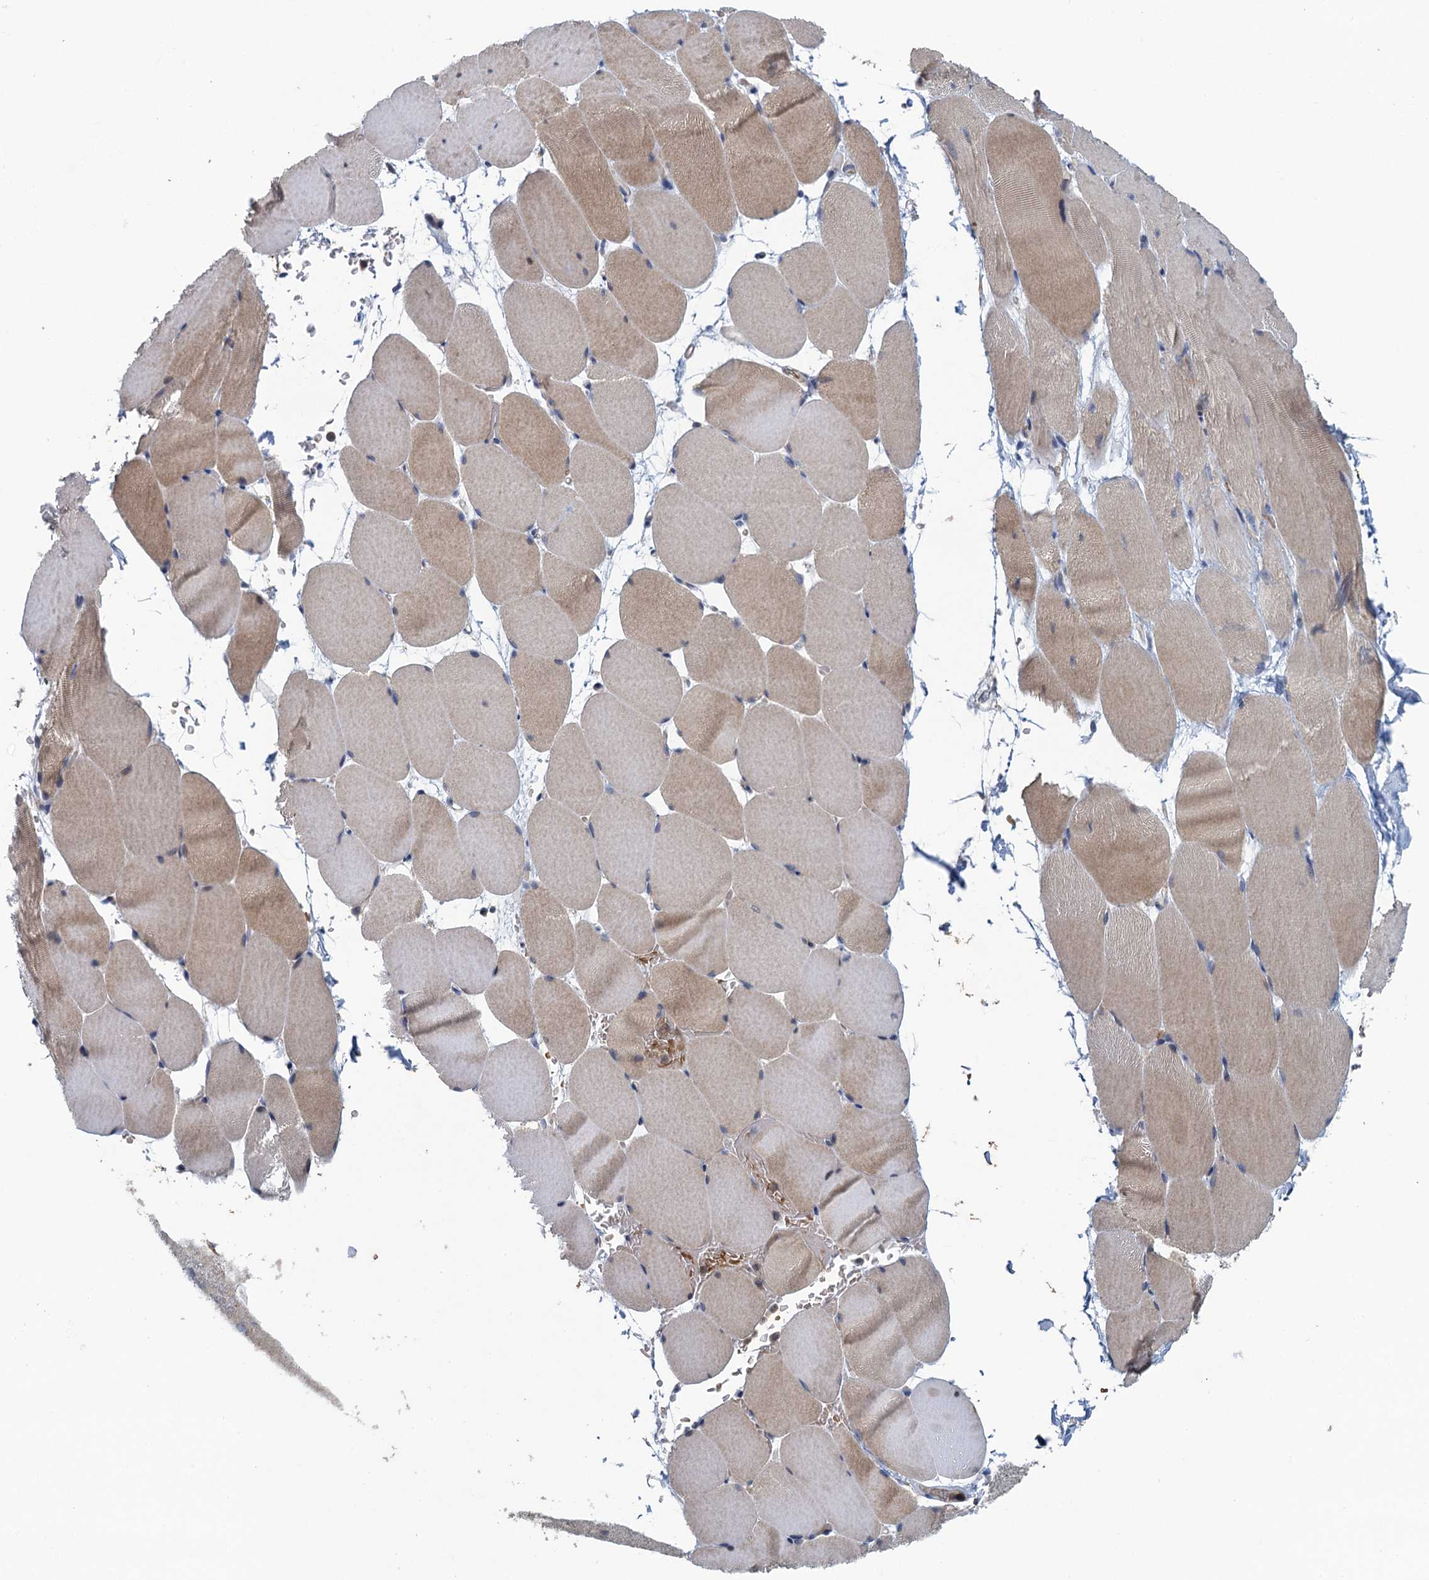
{"staining": {"intensity": "weak", "quantity": "25%-75%", "location": "cytoplasmic/membranous"}, "tissue": "skeletal muscle", "cell_type": "Myocytes", "image_type": "normal", "snomed": [{"axis": "morphology", "description": "Normal tissue, NOS"}, {"axis": "topography", "description": "Skeletal muscle"}, {"axis": "topography", "description": "Parathyroid gland"}], "caption": "The immunohistochemical stain highlights weak cytoplasmic/membranous positivity in myocytes of unremarkable skeletal muscle. Using DAB (3,3'-diaminobenzidine) (brown) and hematoxylin (blue) stains, captured at high magnification using brightfield microscopy.", "gene": "KBTBD8", "patient": {"sex": "female", "age": 37}}